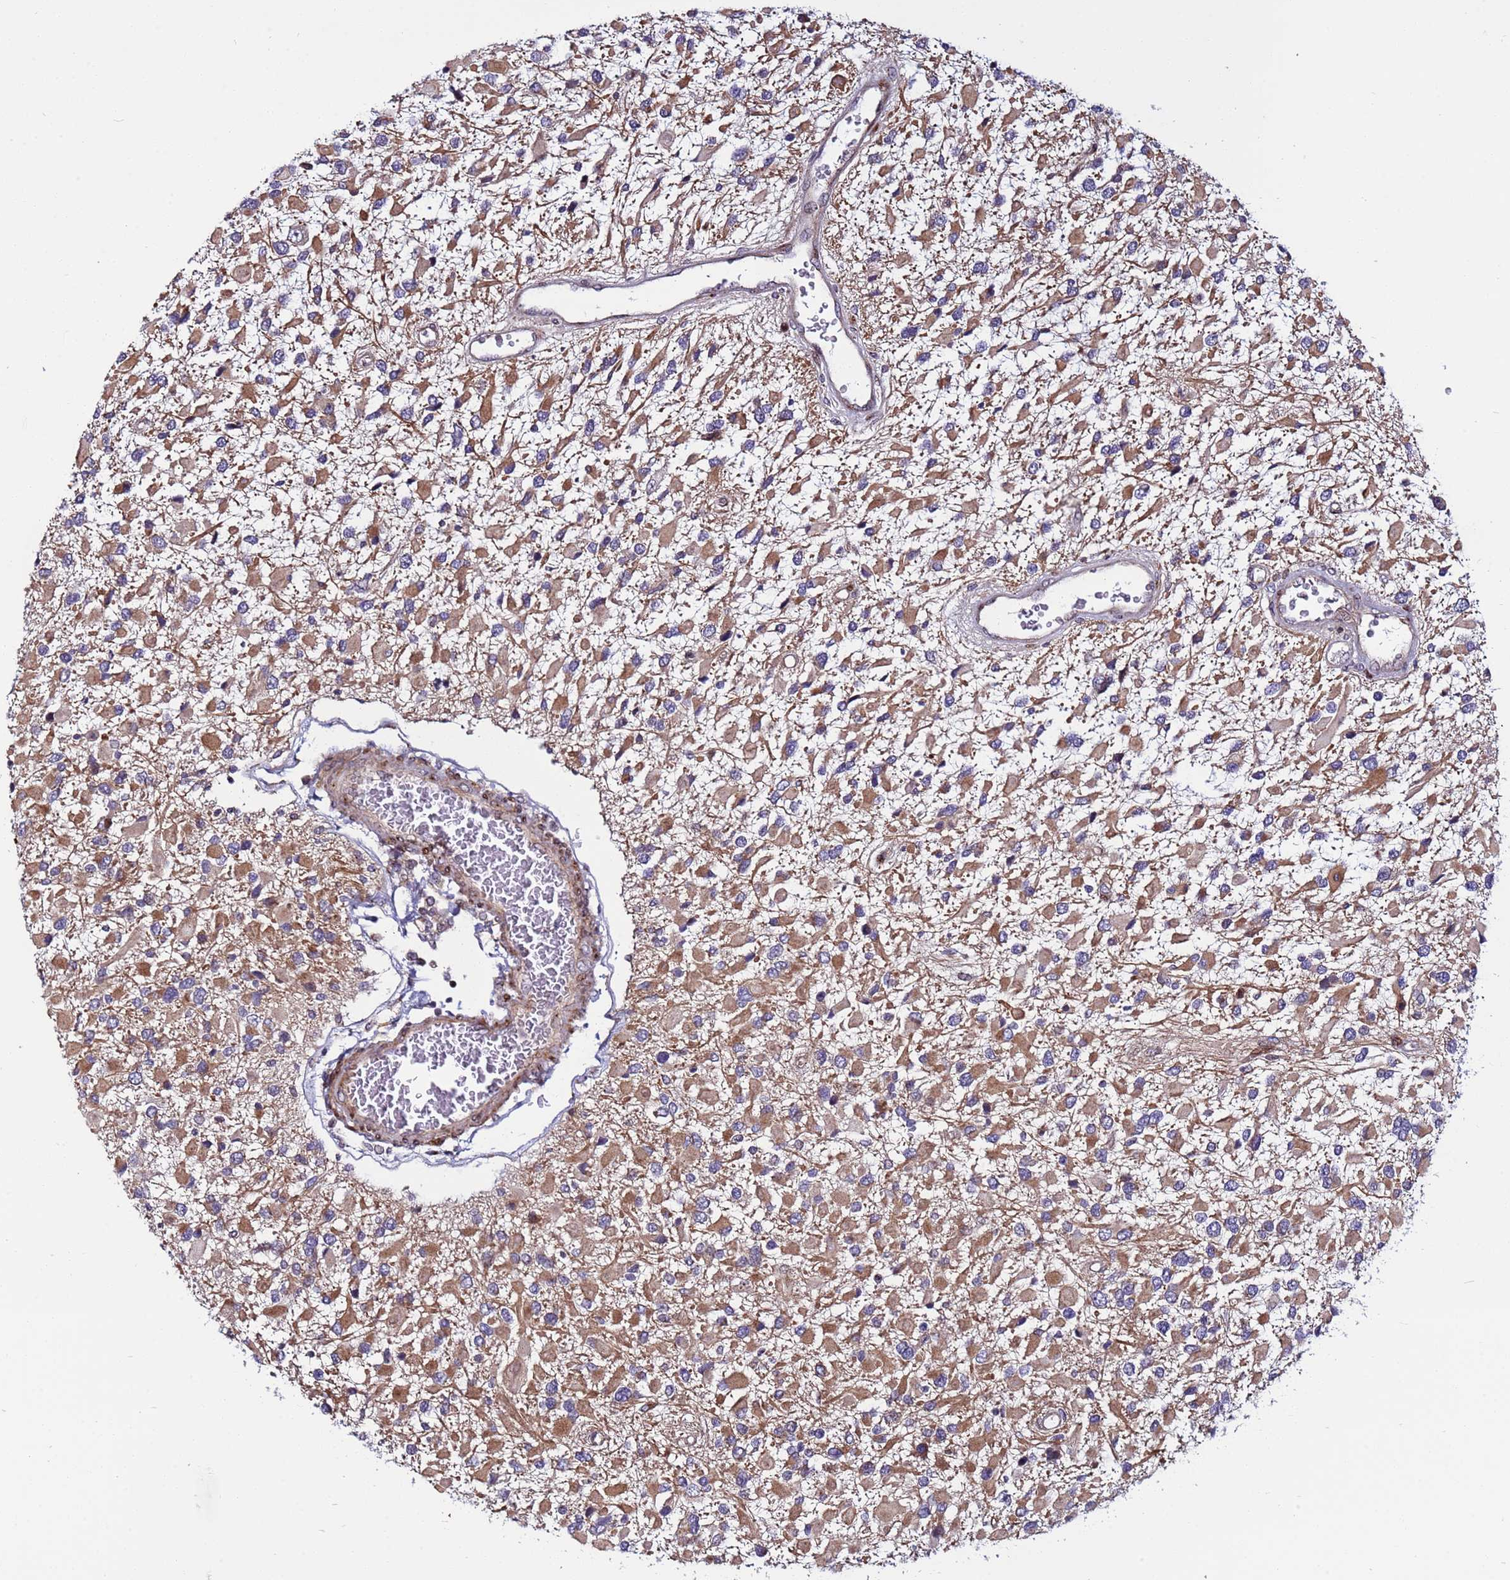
{"staining": {"intensity": "moderate", "quantity": ">75%", "location": "cytoplasmic/membranous"}, "tissue": "glioma", "cell_type": "Tumor cells", "image_type": "cancer", "snomed": [{"axis": "morphology", "description": "Glioma, malignant, High grade"}, {"axis": "topography", "description": "Brain"}], "caption": "Immunohistochemical staining of human high-grade glioma (malignant) exhibits medium levels of moderate cytoplasmic/membranous staining in about >75% of tumor cells.", "gene": "WBP11", "patient": {"sex": "male", "age": 53}}